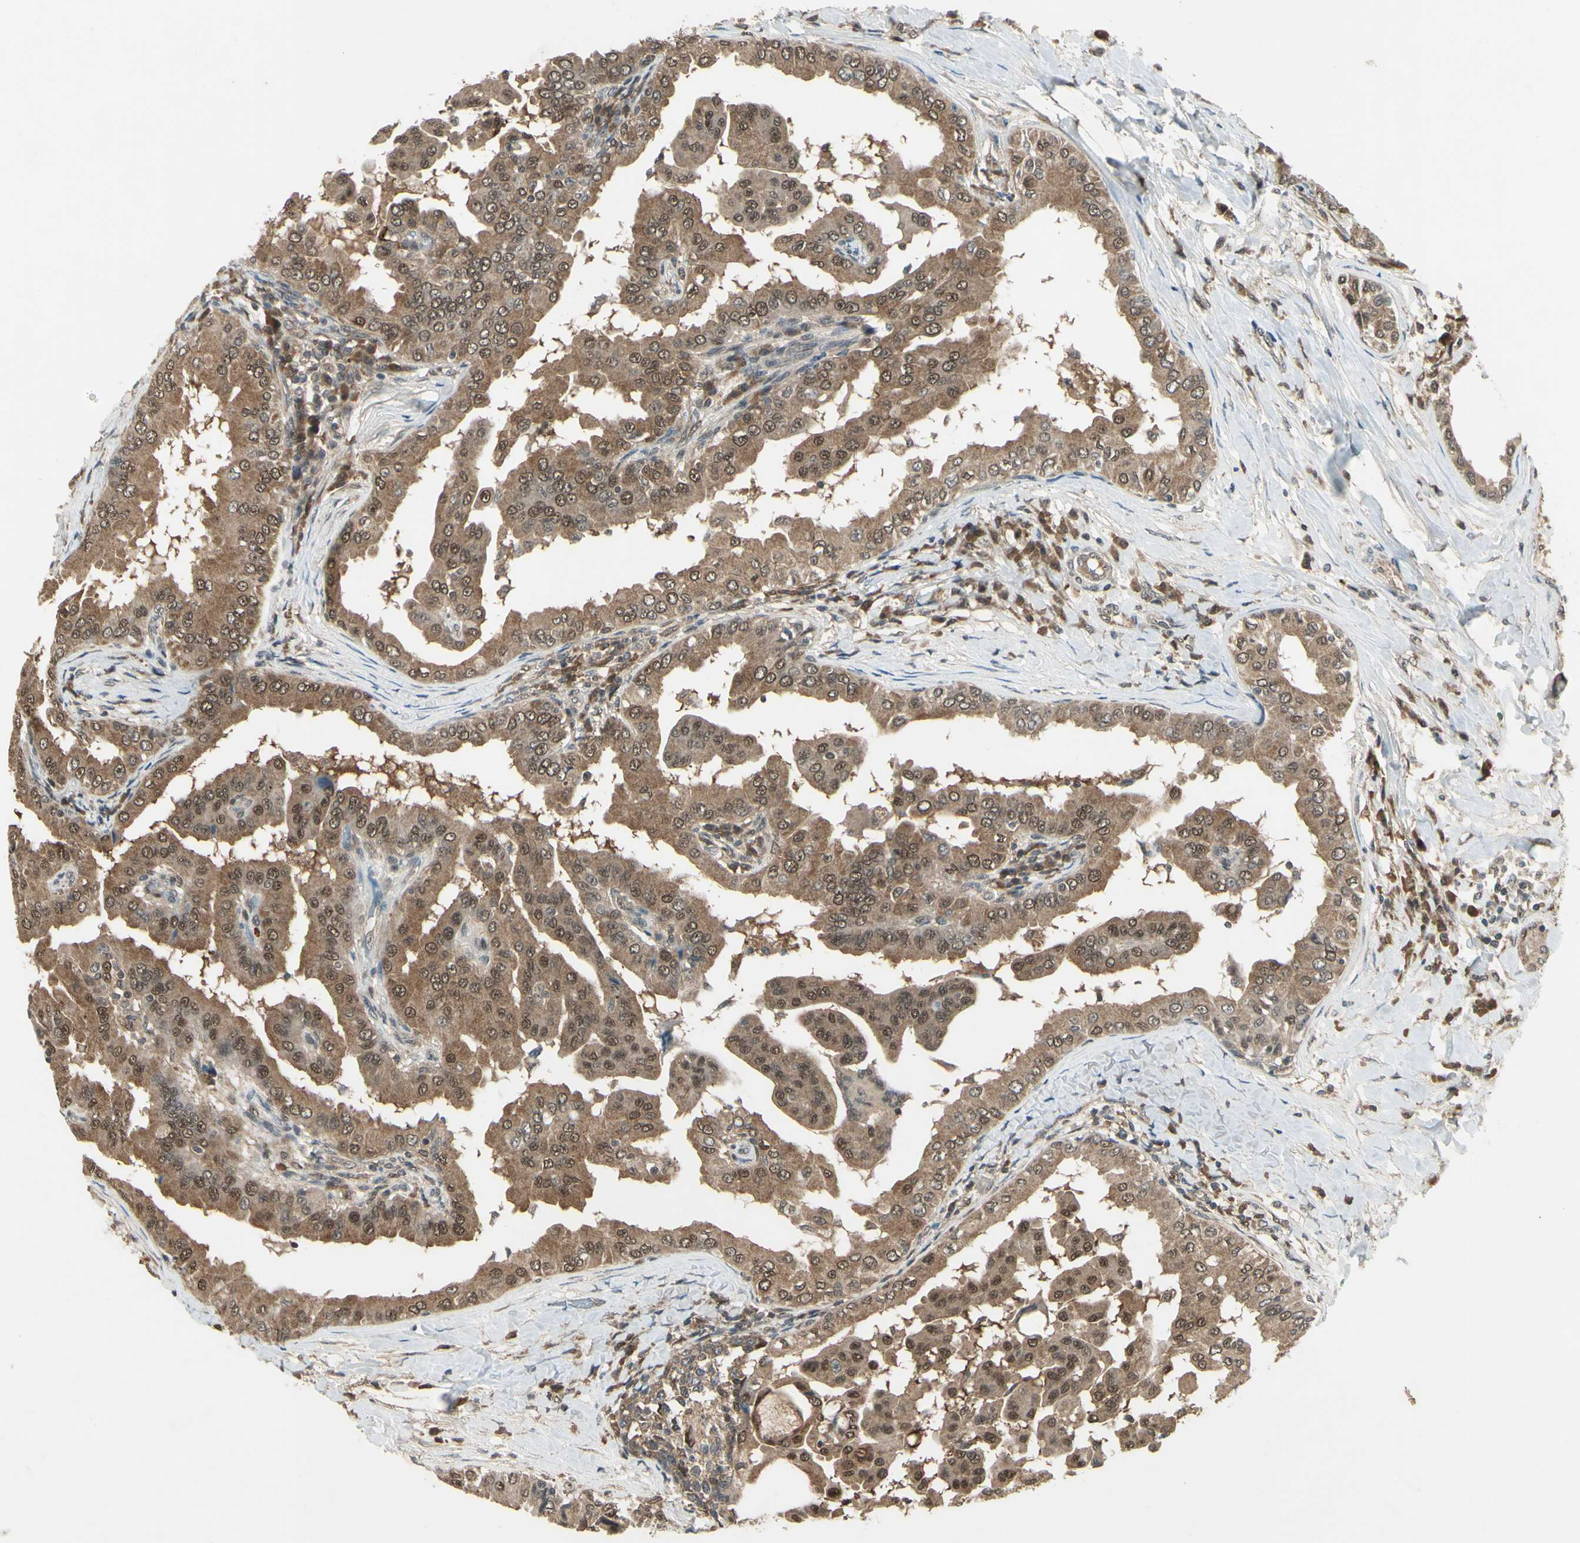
{"staining": {"intensity": "moderate", "quantity": ">75%", "location": "cytoplasmic/membranous"}, "tissue": "thyroid cancer", "cell_type": "Tumor cells", "image_type": "cancer", "snomed": [{"axis": "morphology", "description": "Papillary adenocarcinoma, NOS"}, {"axis": "topography", "description": "Thyroid gland"}], "caption": "Immunohistochemistry of human thyroid cancer reveals medium levels of moderate cytoplasmic/membranous positivity in approximately >75% of tumor cells. (IHC, brightfield microscopy, high magnification).", "gene": "PSMD5", "patient": {"sex": "male", "age": 33}}